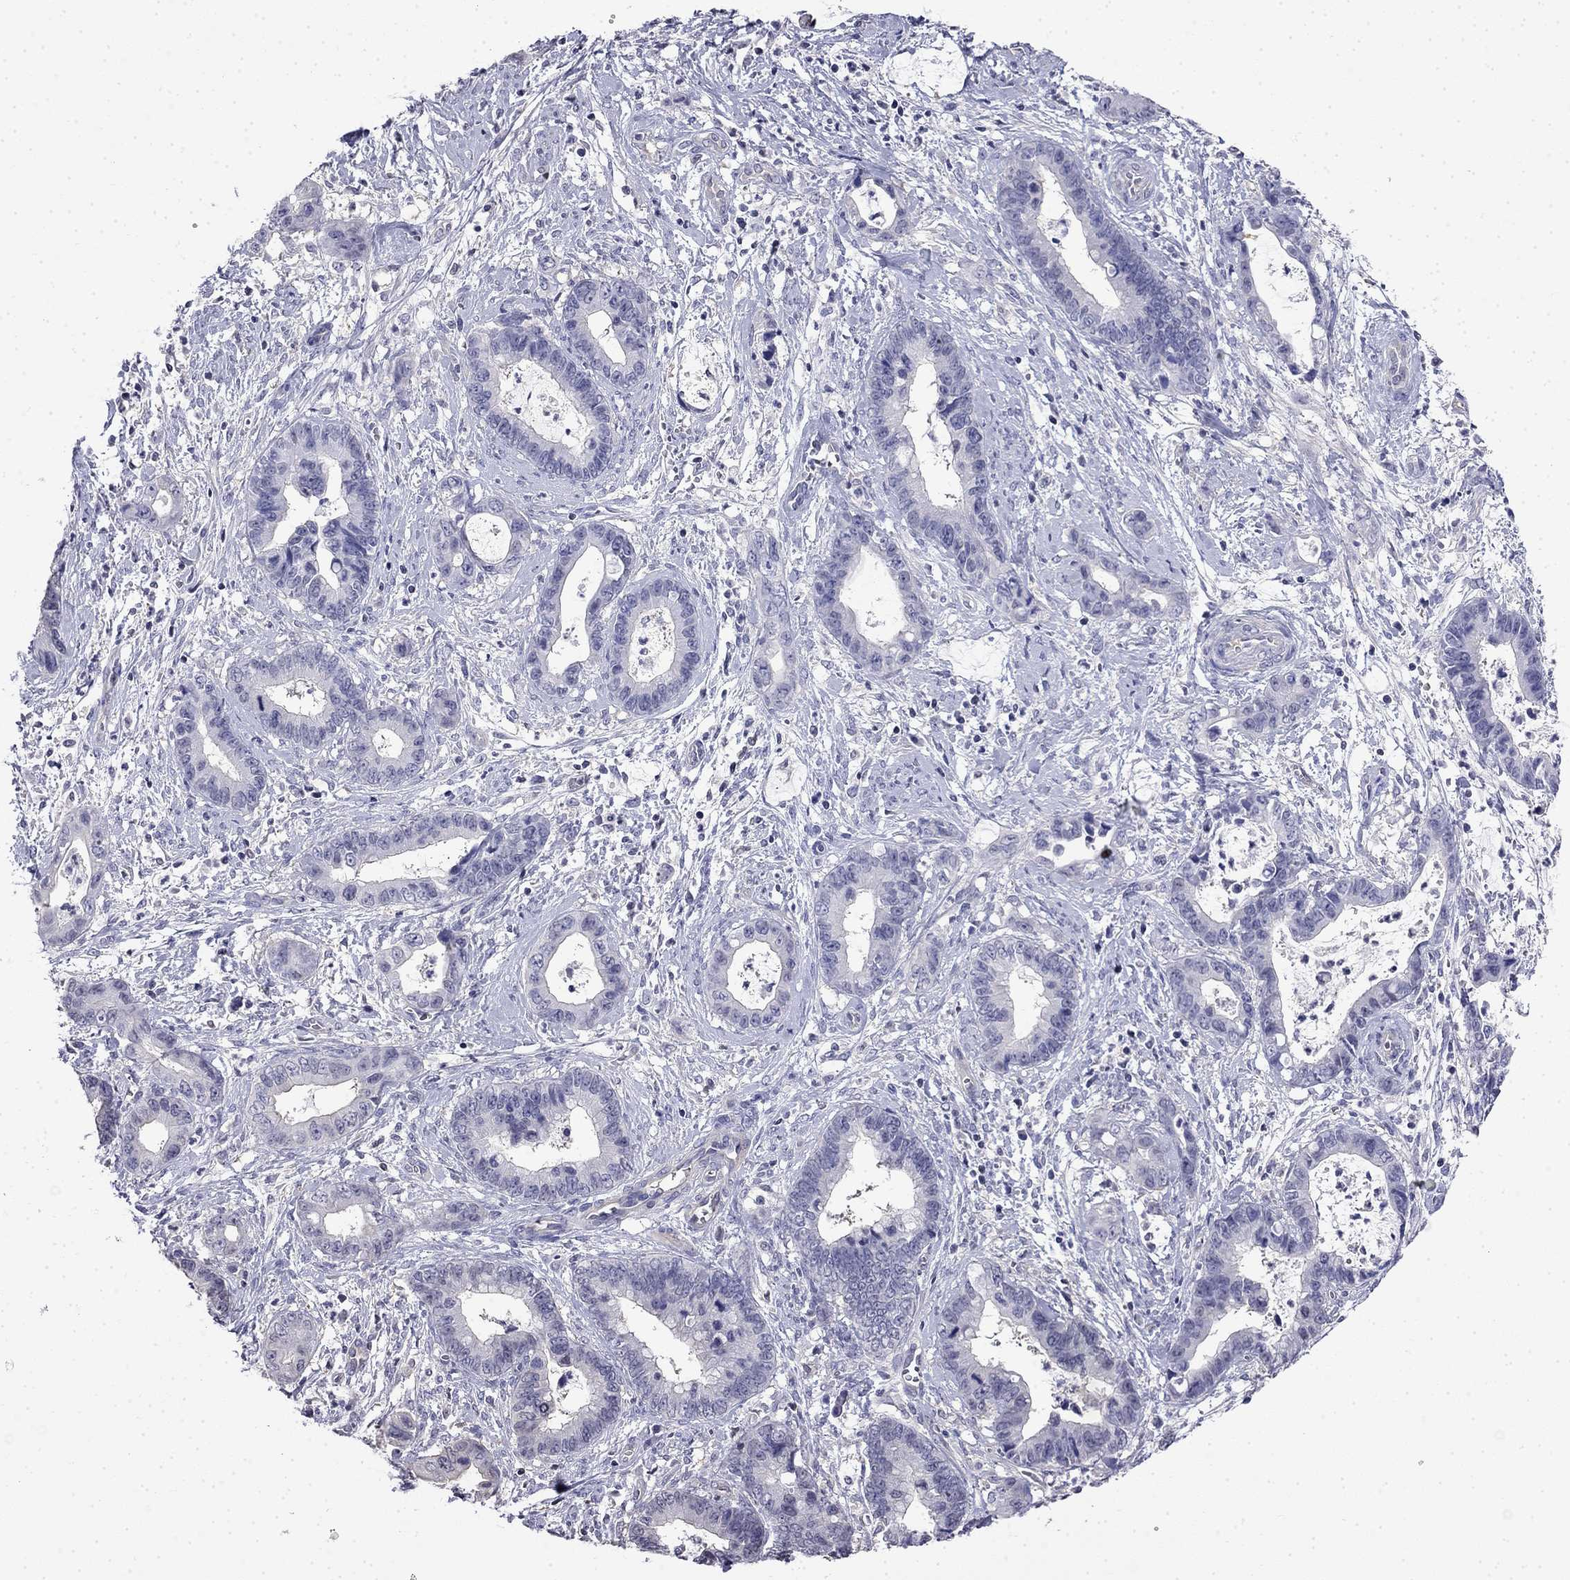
{"staining": {"intensity": "negative", "quantity": "none", "location": "none"}, "tissue": "cervical cancer", "cell_type": "Tumor cells", "image_type": "cancer", "snomed": [{"axis": "morphology", "description": "Adenocarcinoma, NOS"}, {"axis": "topography", "description": "Cervix"}], "caption": "Tumor cells are negative for brown protein staining in cervical cancer (adenocarcinoma). The staining is performed using DAB brown chromogen with nuclei counter-stained in using hematoxylin.", "gene": "GUCA1B", "patient": {"sex": "female", "age": 44}}